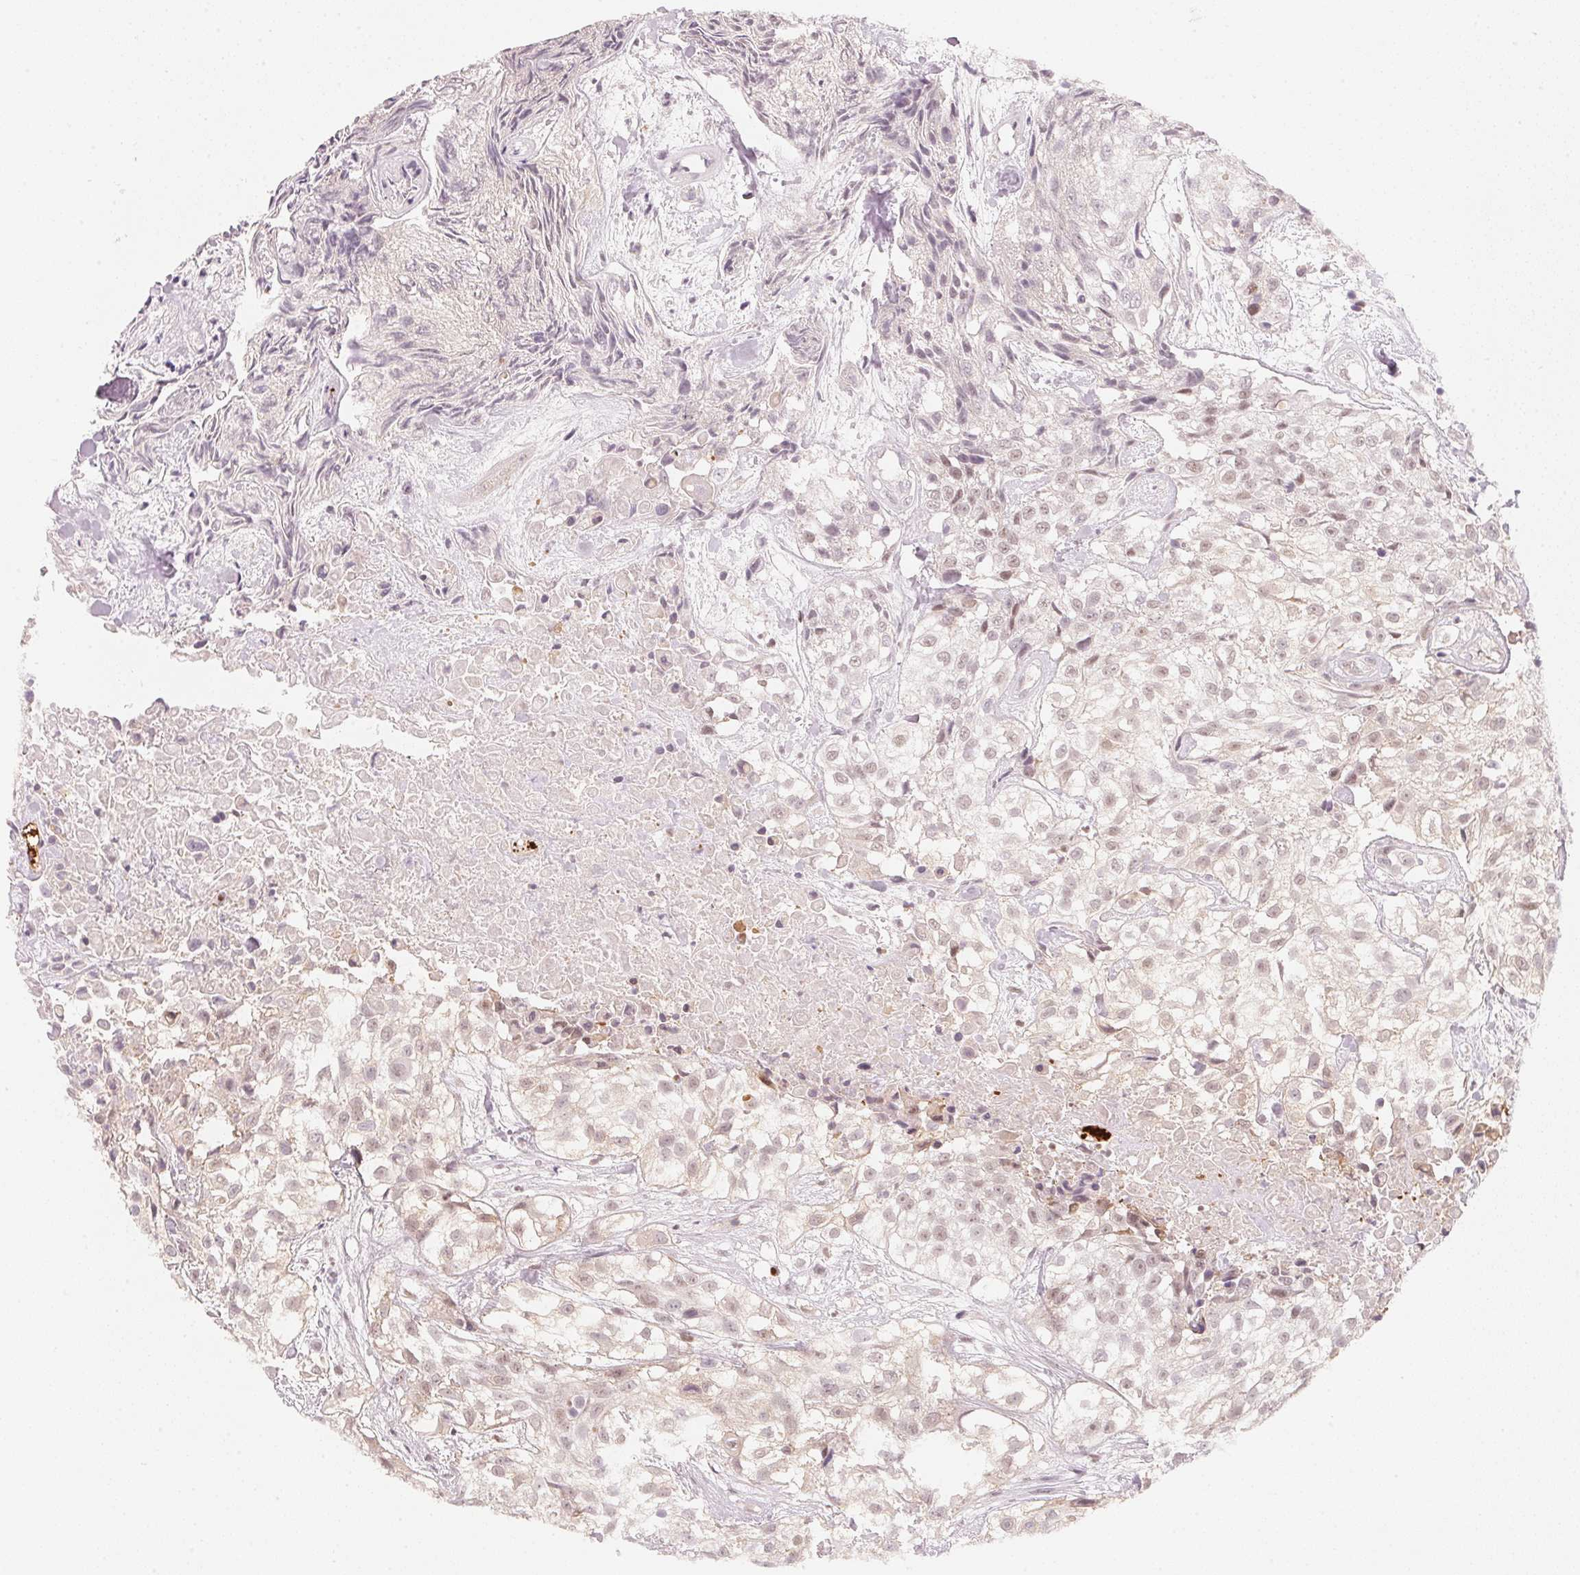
{"staining": {"intensity": "weak", "quantity": "25%-75%", "location": "nuclear"}, "tissue": "urothelial cancer", "cell_type": "Tumor cells", "image_type": "cancer", "snomed": [{"axis": "morphology", "description": "Urothelial carcinoma, High grade"}, {"axis": "topography", "description": "Urinary bladder"}], "caption": "Tumor cells exhibit low levels of weak nuclear staining in approximately 25%-75% of cells in human urothelial carcinoma (high-grade).", "gene": "ARHGAP22", "patient": {"sex": "male", "age": 56}}